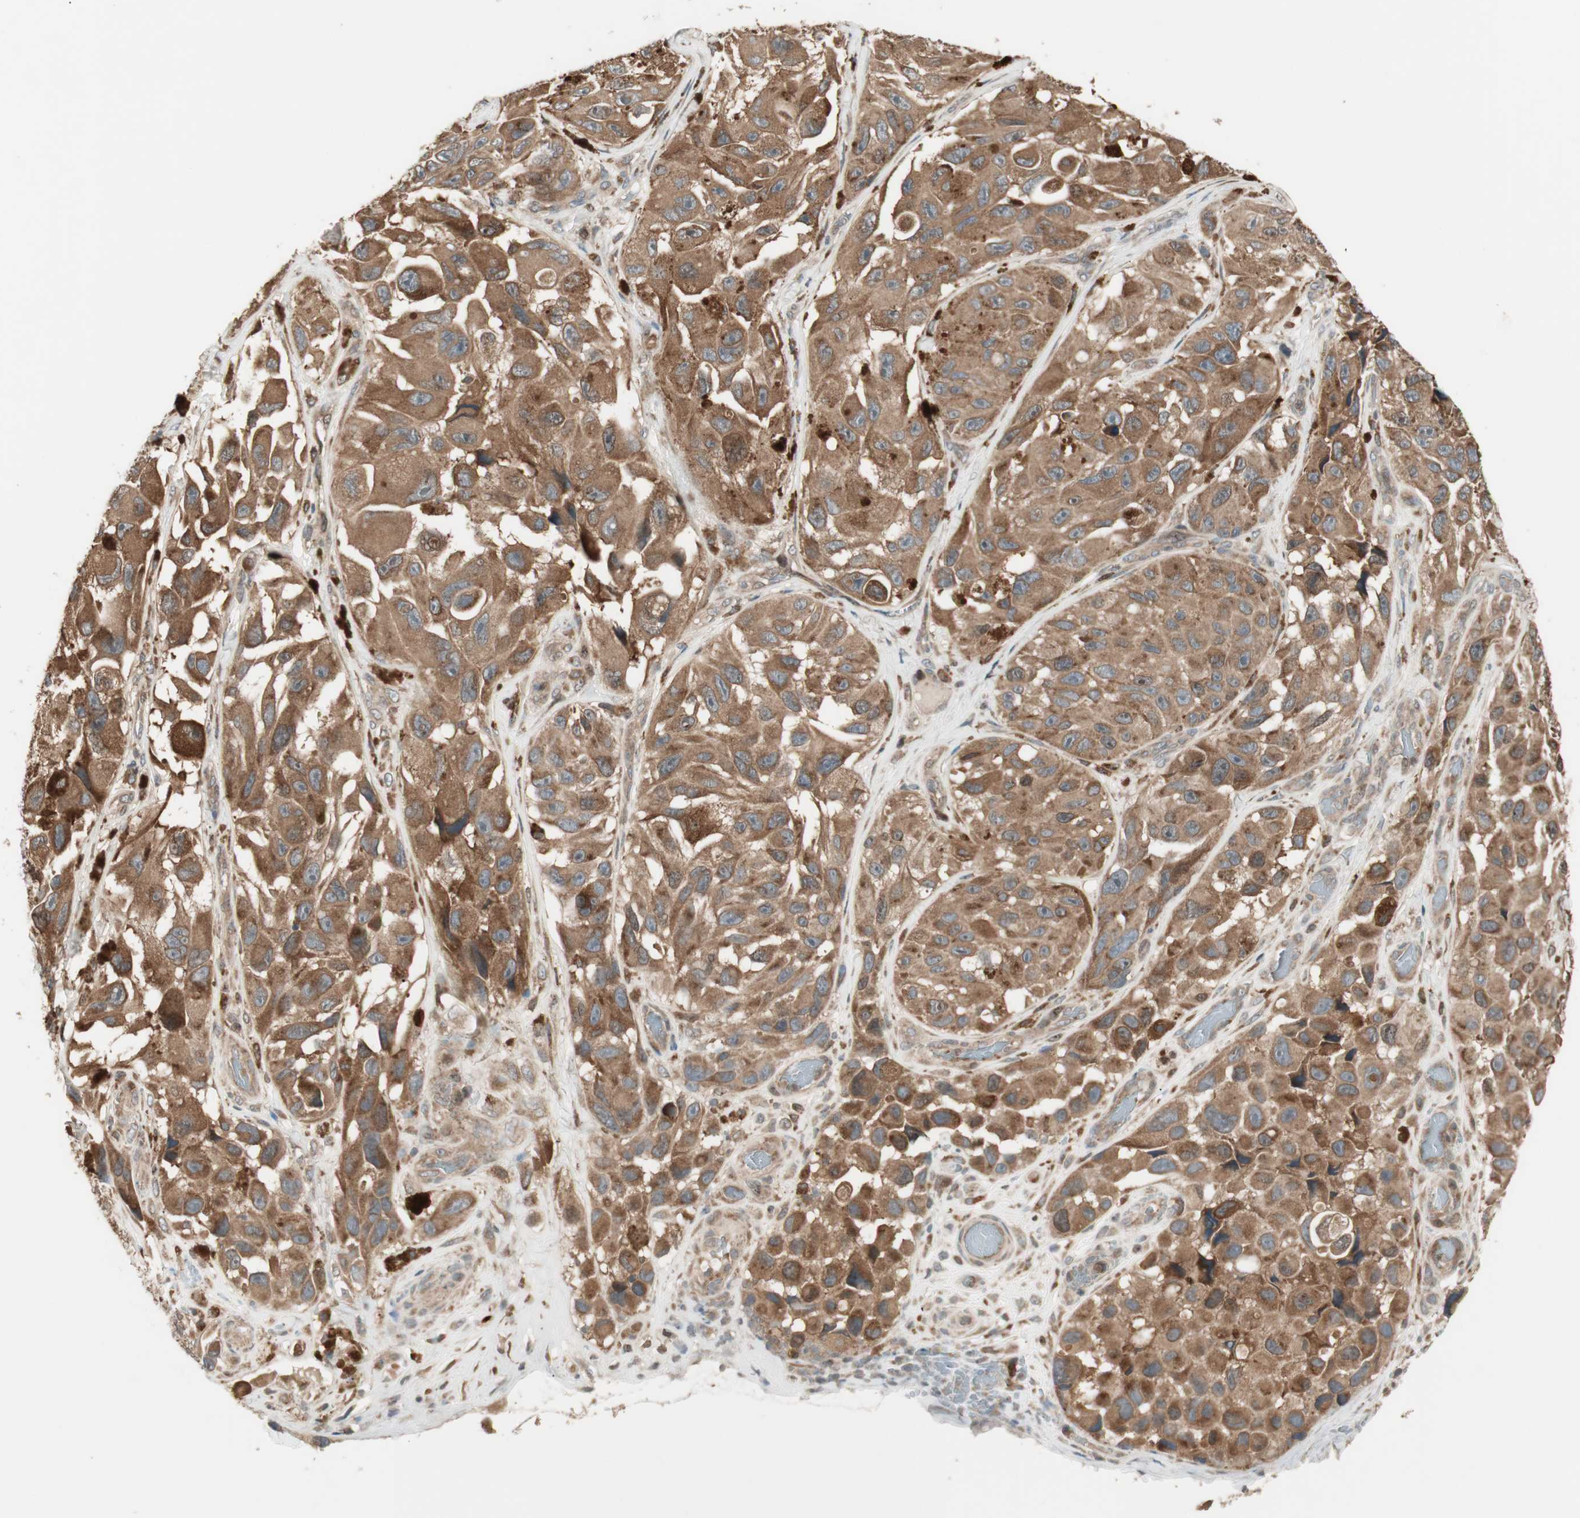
{"staining": {"intensity": "moderate", "quantity": ">75%", "location": "cytoplasmic/membranous"}, "tissue": "melanoma", "cell_type": "Tumor cells", "image_type": "cancer", "snomed": [{"axis": "morphology", "description": "Malignant melanoma, NOS"}, {"axis": "topography", "description": "Skin"}], "caption": "Protein expression by immunohistochemistry exhibits moderate cytoplasmic/membranous expression in approximately >75% of tumor cells in melanoma. (DAB (3,3'-diaminobenzidine) = brown stain, brightfield microscopy at high magnification).", "gene": "ATP6AP2", "patient": {"sex": "female", "age": 73}}